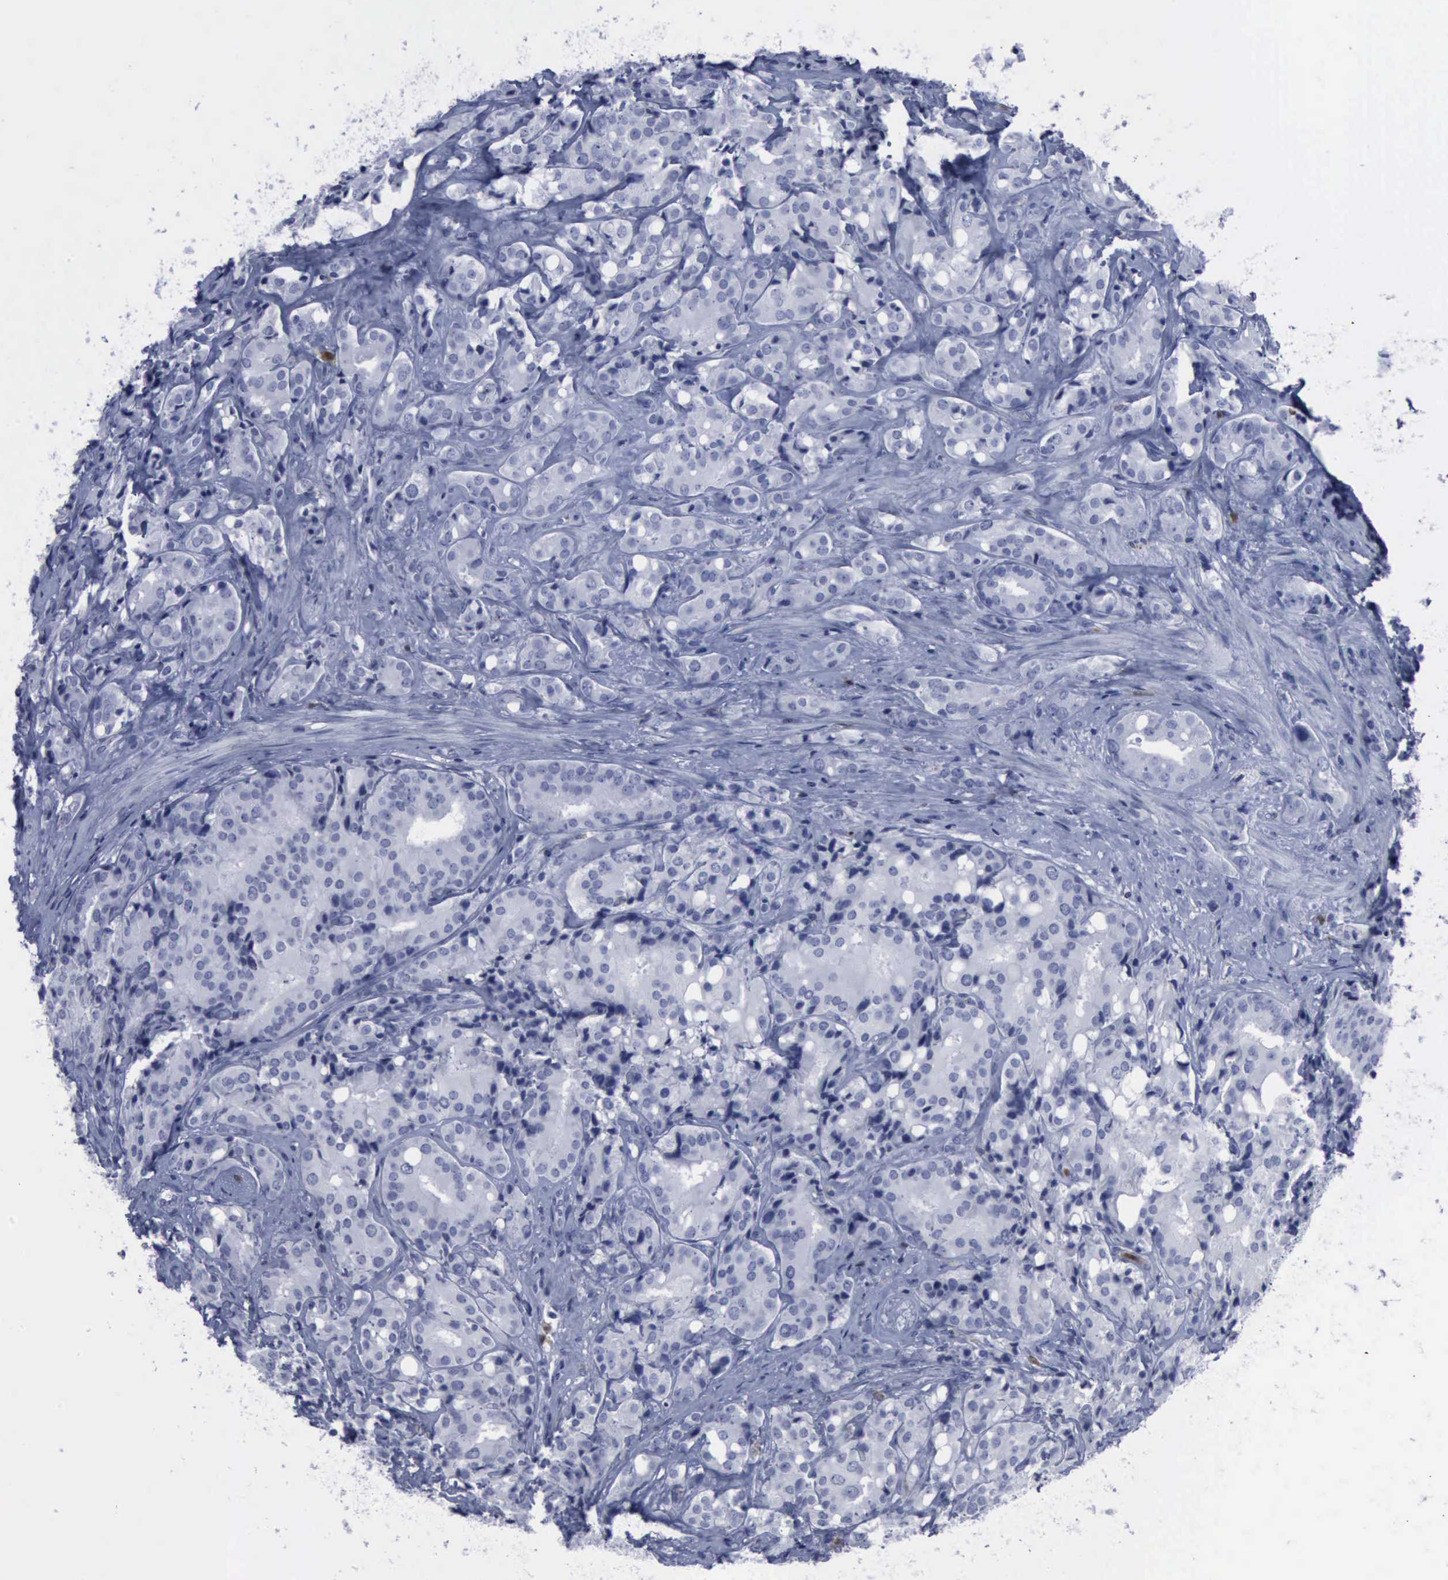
{"staining": {"intensity": "negative", "quantity": "none", "location": "none"}, "tissue": "prostate cancer", "cell_type": "Tumor cells", "image_type": "cancer", "snomed": [{"axis": "morphology", "description": "Adenocarcinoma, High grade"}, {"axis": "topography", "description": "Prostate"}], "caption": "Tumor cells show no significant protein staining in prostate cancer.", "gene": "CSTA", "patient": {"sex": "male", "age": 68}}